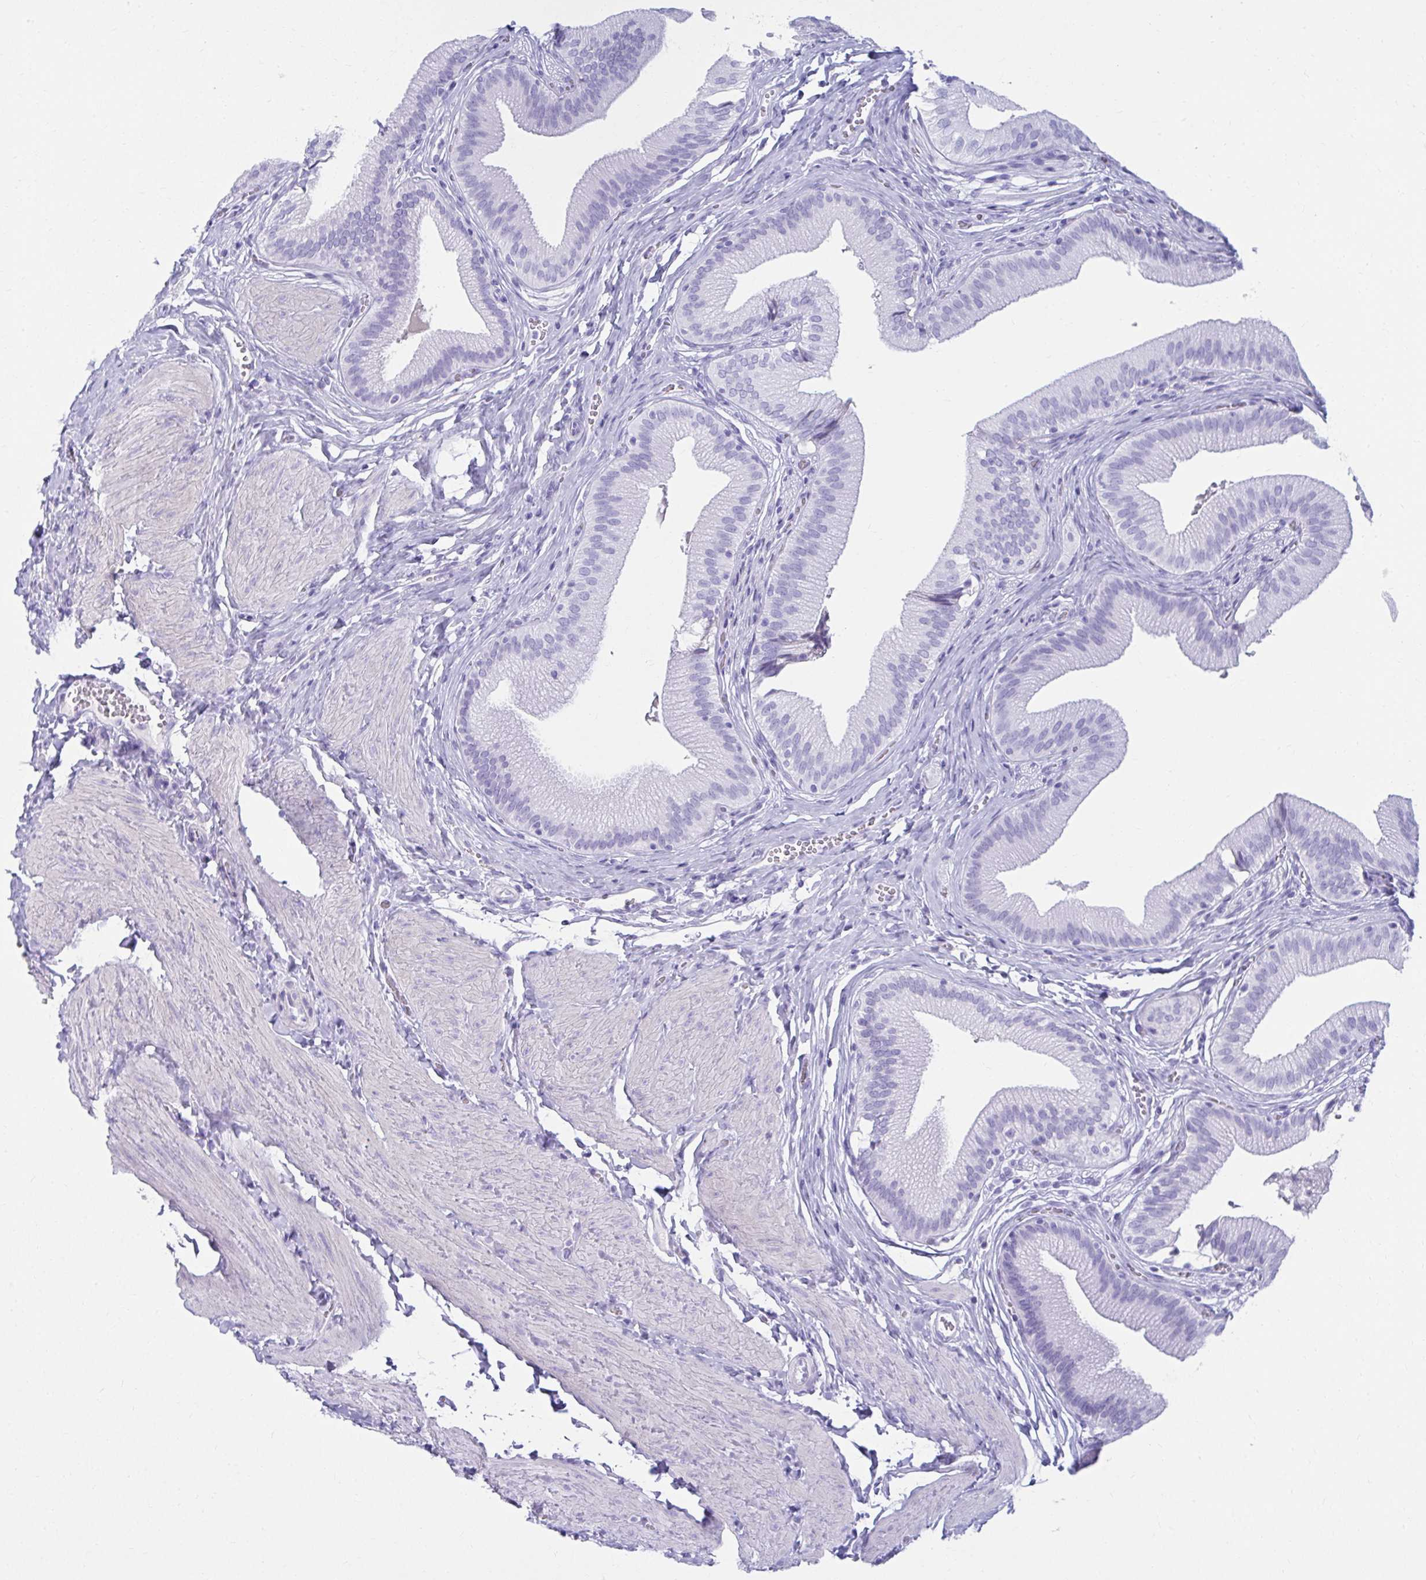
{"staining": {"intensity": "negative", "quantity": "none", "location": "none"}, "tissue": "gallbladder", "cell_type": "Glandular cells", "image_type": "normal", "snomed": [{"axis": "morphology", "description": "Normal tissue, NOS"}, {"axis": "topography", "description": "Gallbladder"}, {"axis": "topography", "description": "Peripheral nerve tissue"}], "caption": "A histopathology image of gallbladder stained for a protein displays no brown staining in glandular cells. The staining is performed using DAB brown chromogen with nuclei counter-stained in using hematoxylin.", "gene": "ATP4B", "patient": {"sex": "male", "age": 17}}